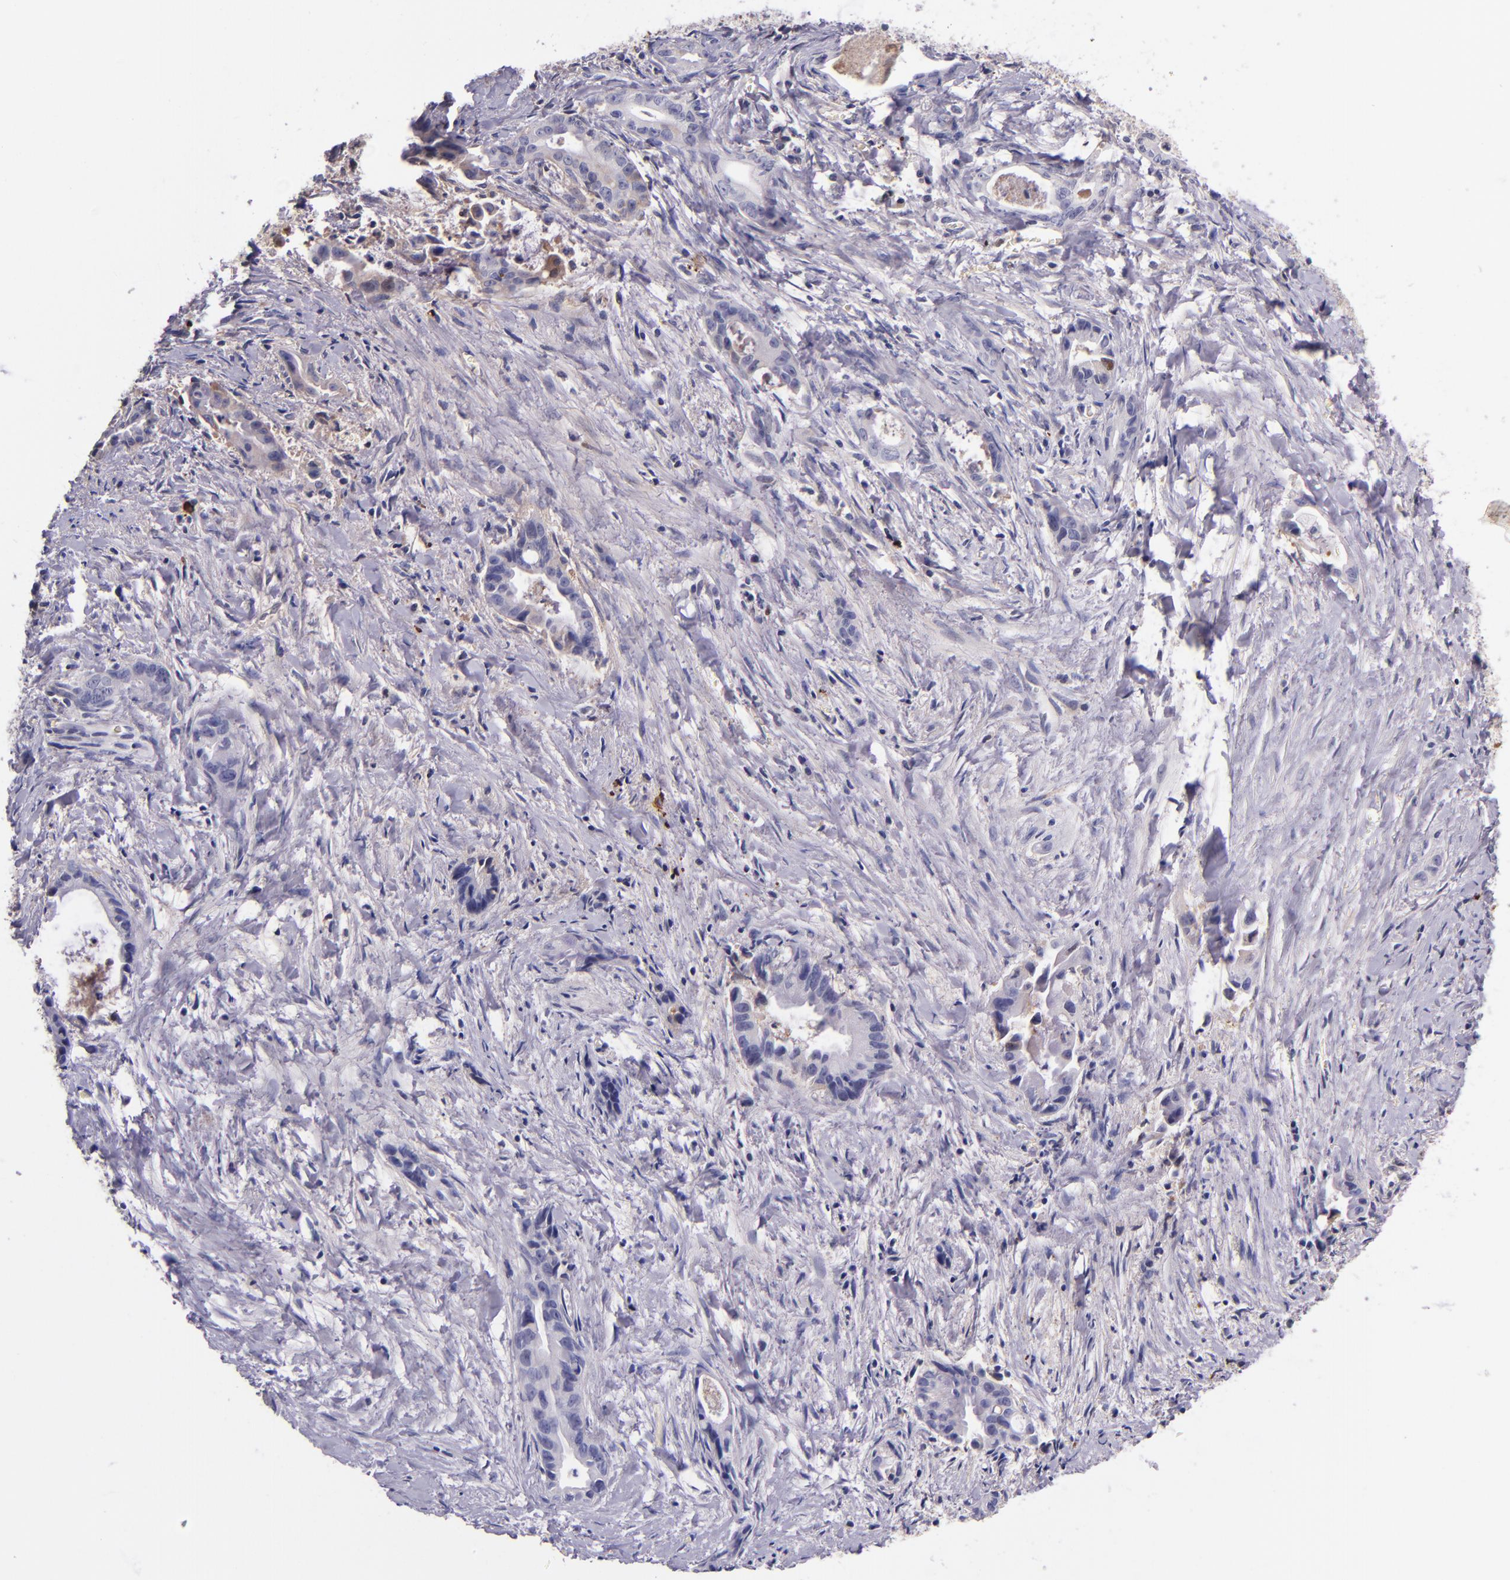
{"staining": {"intensity": "negative", "quantity": "none", "location": "none"}, "tissue": "liver cancer", "cell_type": "Tumor cells", "image_type": "cancer", "snomed": [{"axis": "morphology", "description": "Cholangiocarcinoma"}, {"axis": "topography", "description": "Liver"}], "caption": "Cholangiocarcinoma (liver) was stained to show a protein in brown. There is no significant staining in tumor cells.", "gene": "KNG1", "patient": {"sex": "female", "age": 55}}